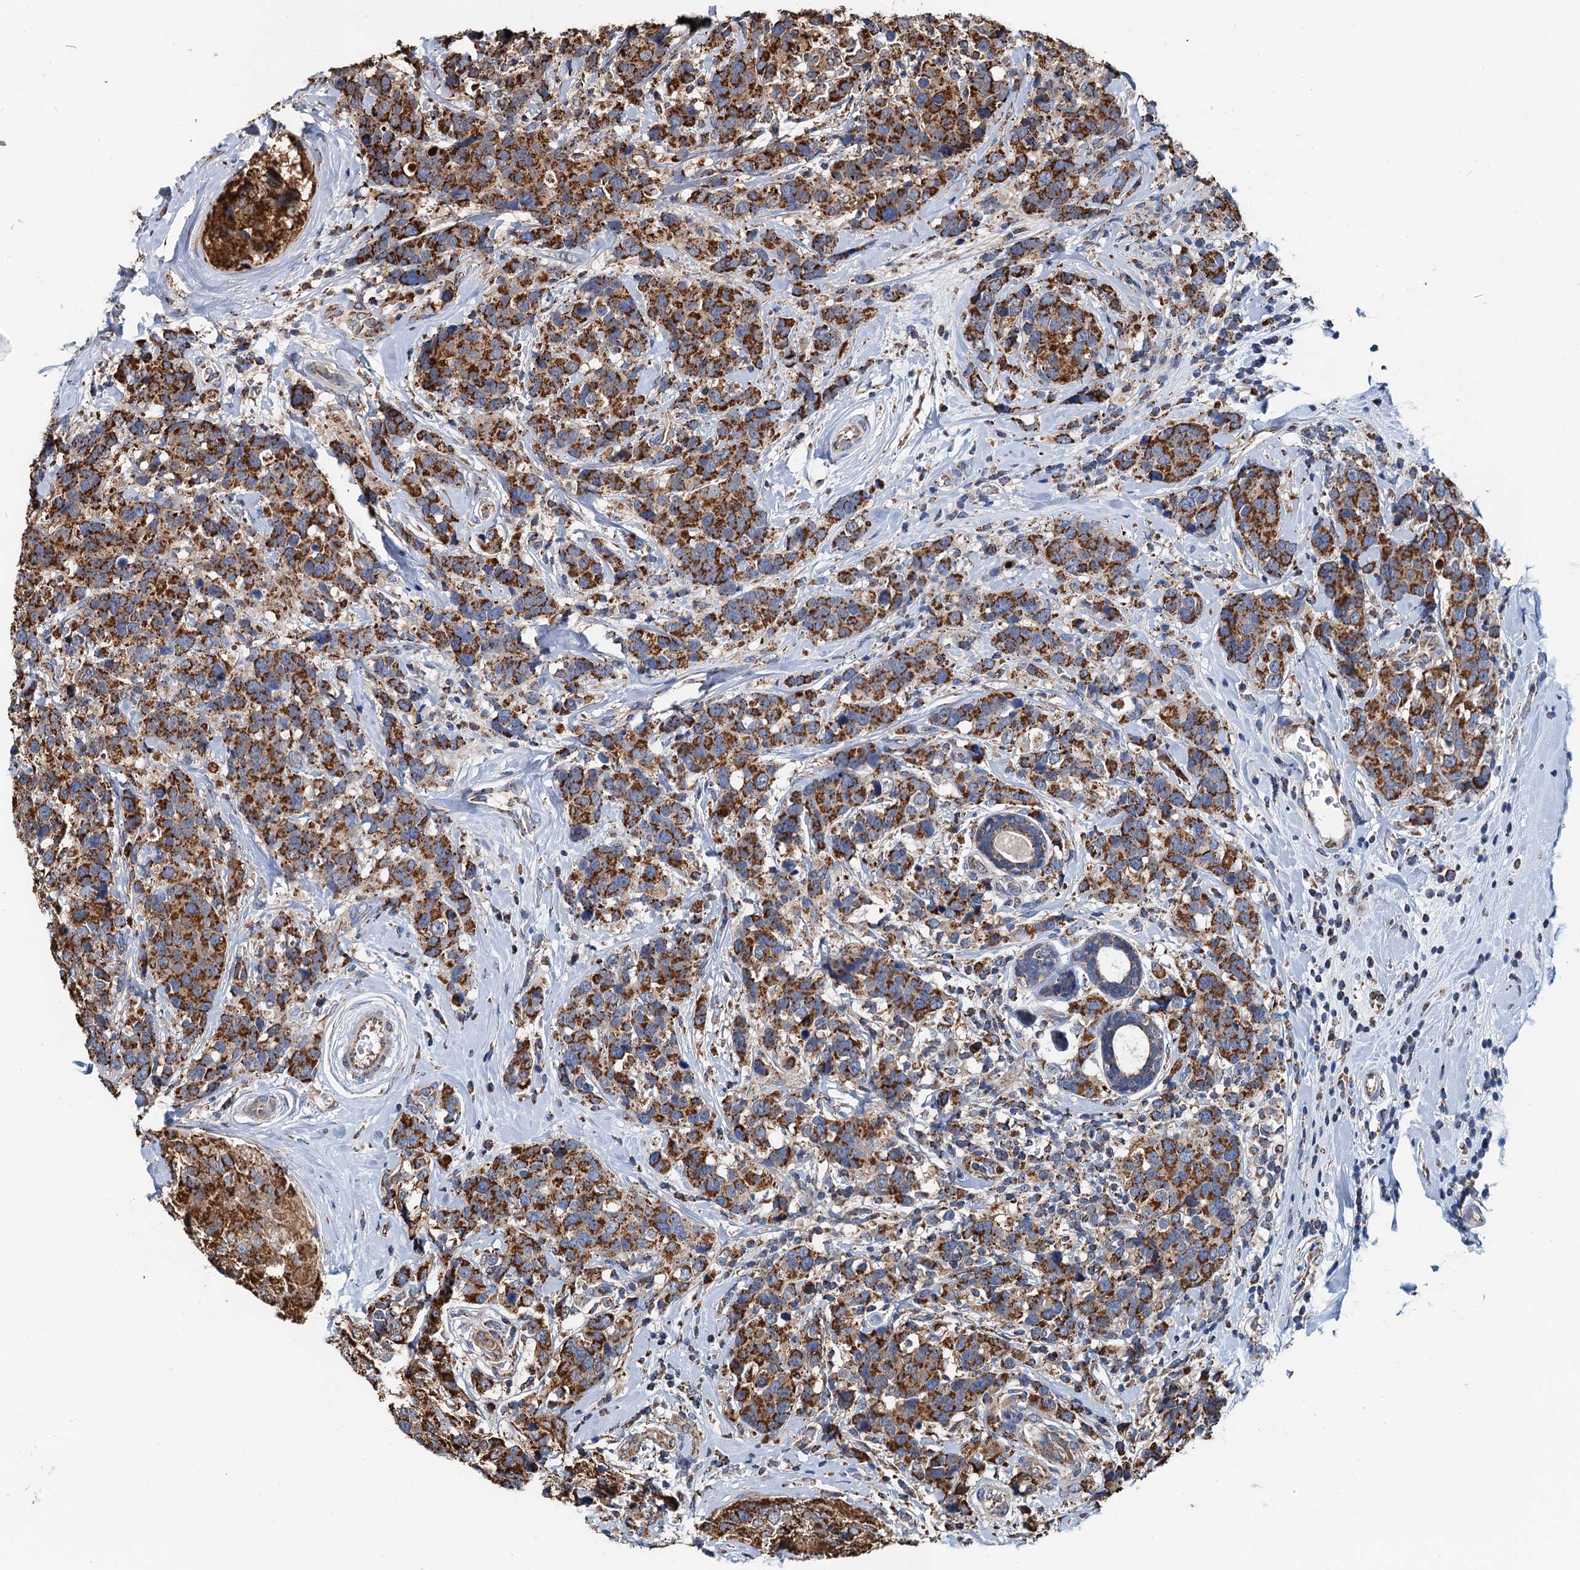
{"staining": {"intensity": "strong", "quantity": ">75%", "location": "cytoplasmic/membranous"}, "tissue": "breast cancer", "cell_type": "Tumor cells", "image_type": "cancer", "snomed": [{"axis": "morphology", "description": "Lobular carcinoma"}, {"axis": "topography", "description": "Breast"}], "caption": "High-magnification brightfield microscopy of breast lobular carcinoma stained with DAB (brown) and counterstained with hematoxylin (blue). tumor cells exhibit strong cytoplasmic/membranous expression is seen in about>75% of cells.", "gene": "AAGAB", "patient": {"sex": "female", "age": 59}}